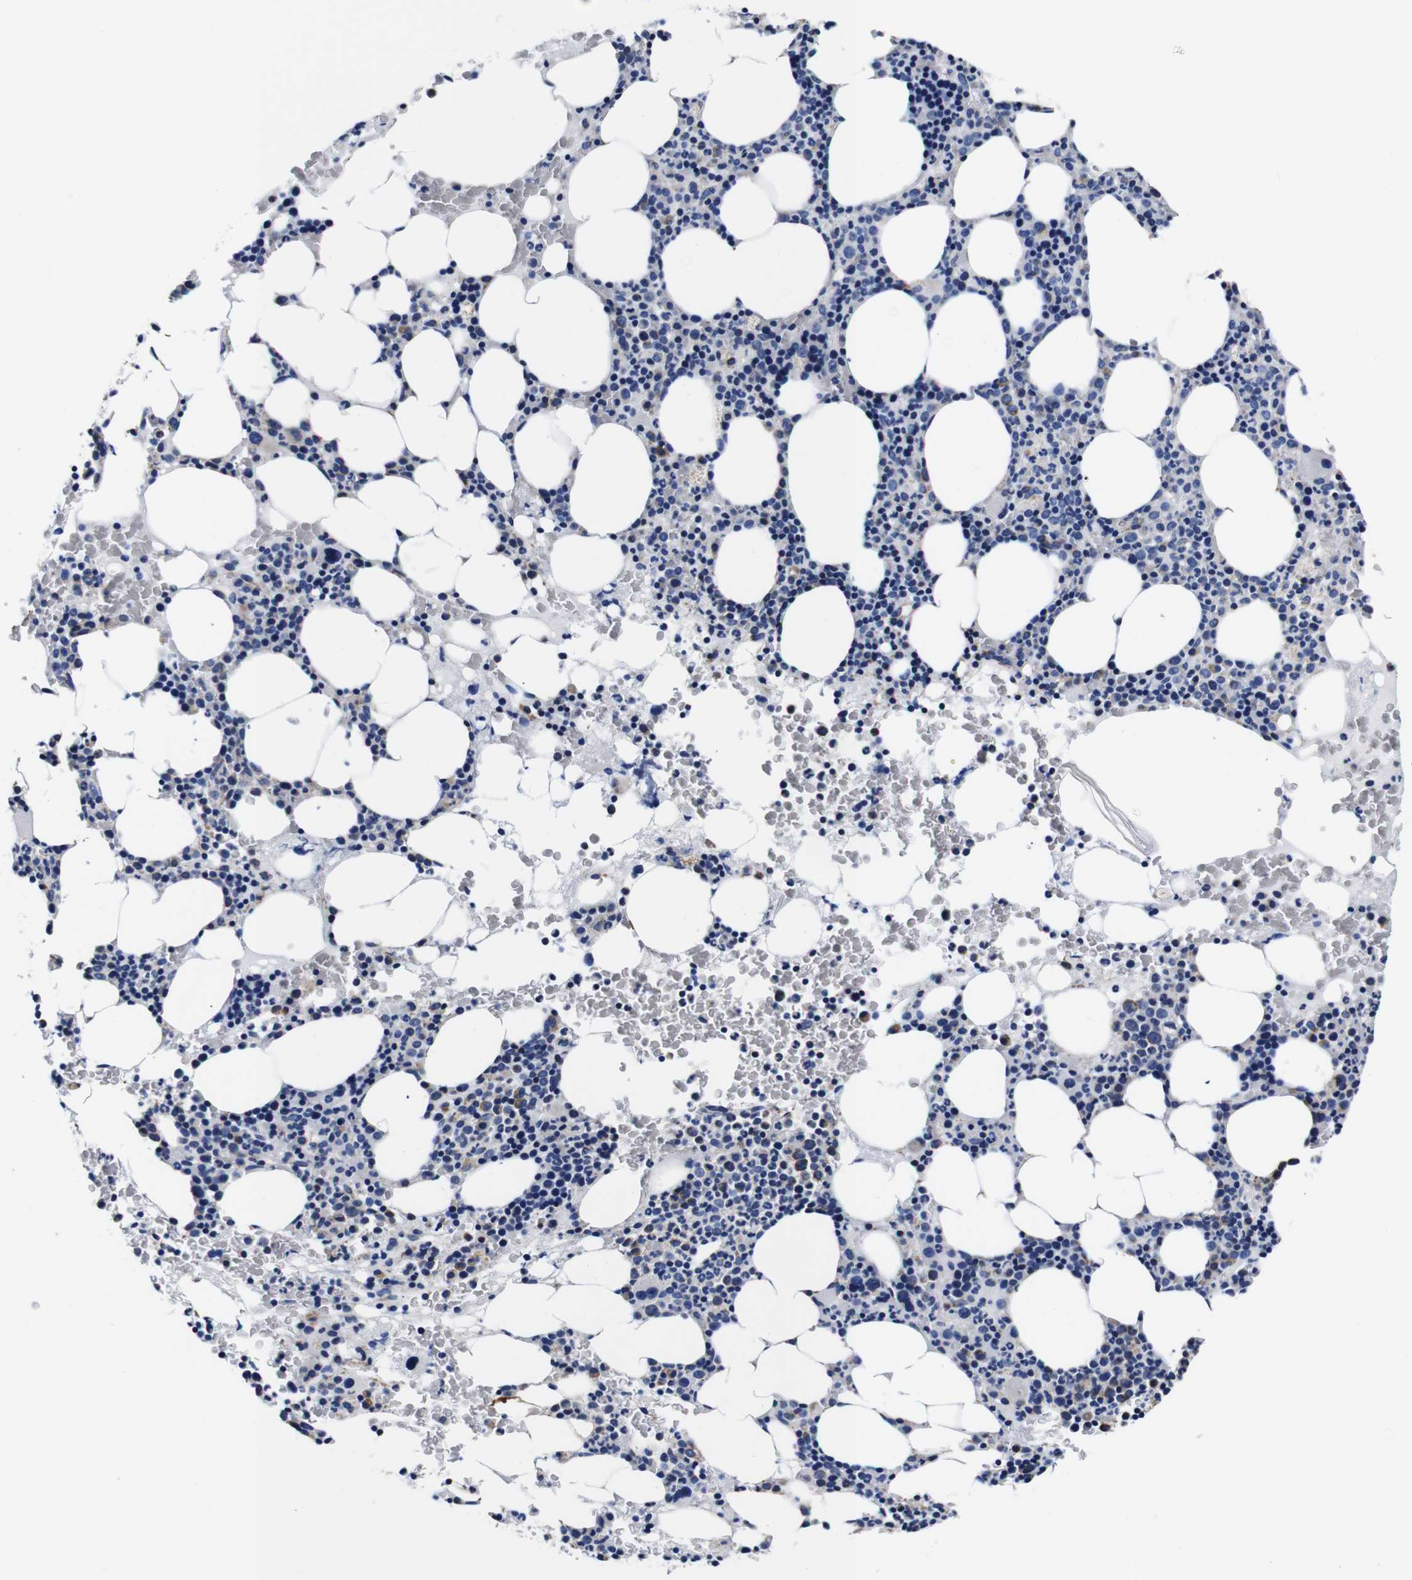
{"staining": {"intensity": "moderate", "quantity": "<25%", "location": "cytoplasmic/membranous"}, "tissue": "bone marrow", "cell_type": "Hematopoietic cells", "image_type": "normal", "snomed": [{"axis": "morphology", "description": "Normal tissue, NOS"}, {"axis": "morphology", "description": "Inflammation, NOS"}, {"axis": "topography", "description": "Bone marrow"}], "caption": "Bone marrow stained for a protein shows moderate cytoplasmic/membranous positivity in hematopoietic cells.", "gene": "FKBP9", "patient": {"sex": "female", "age": 84}}